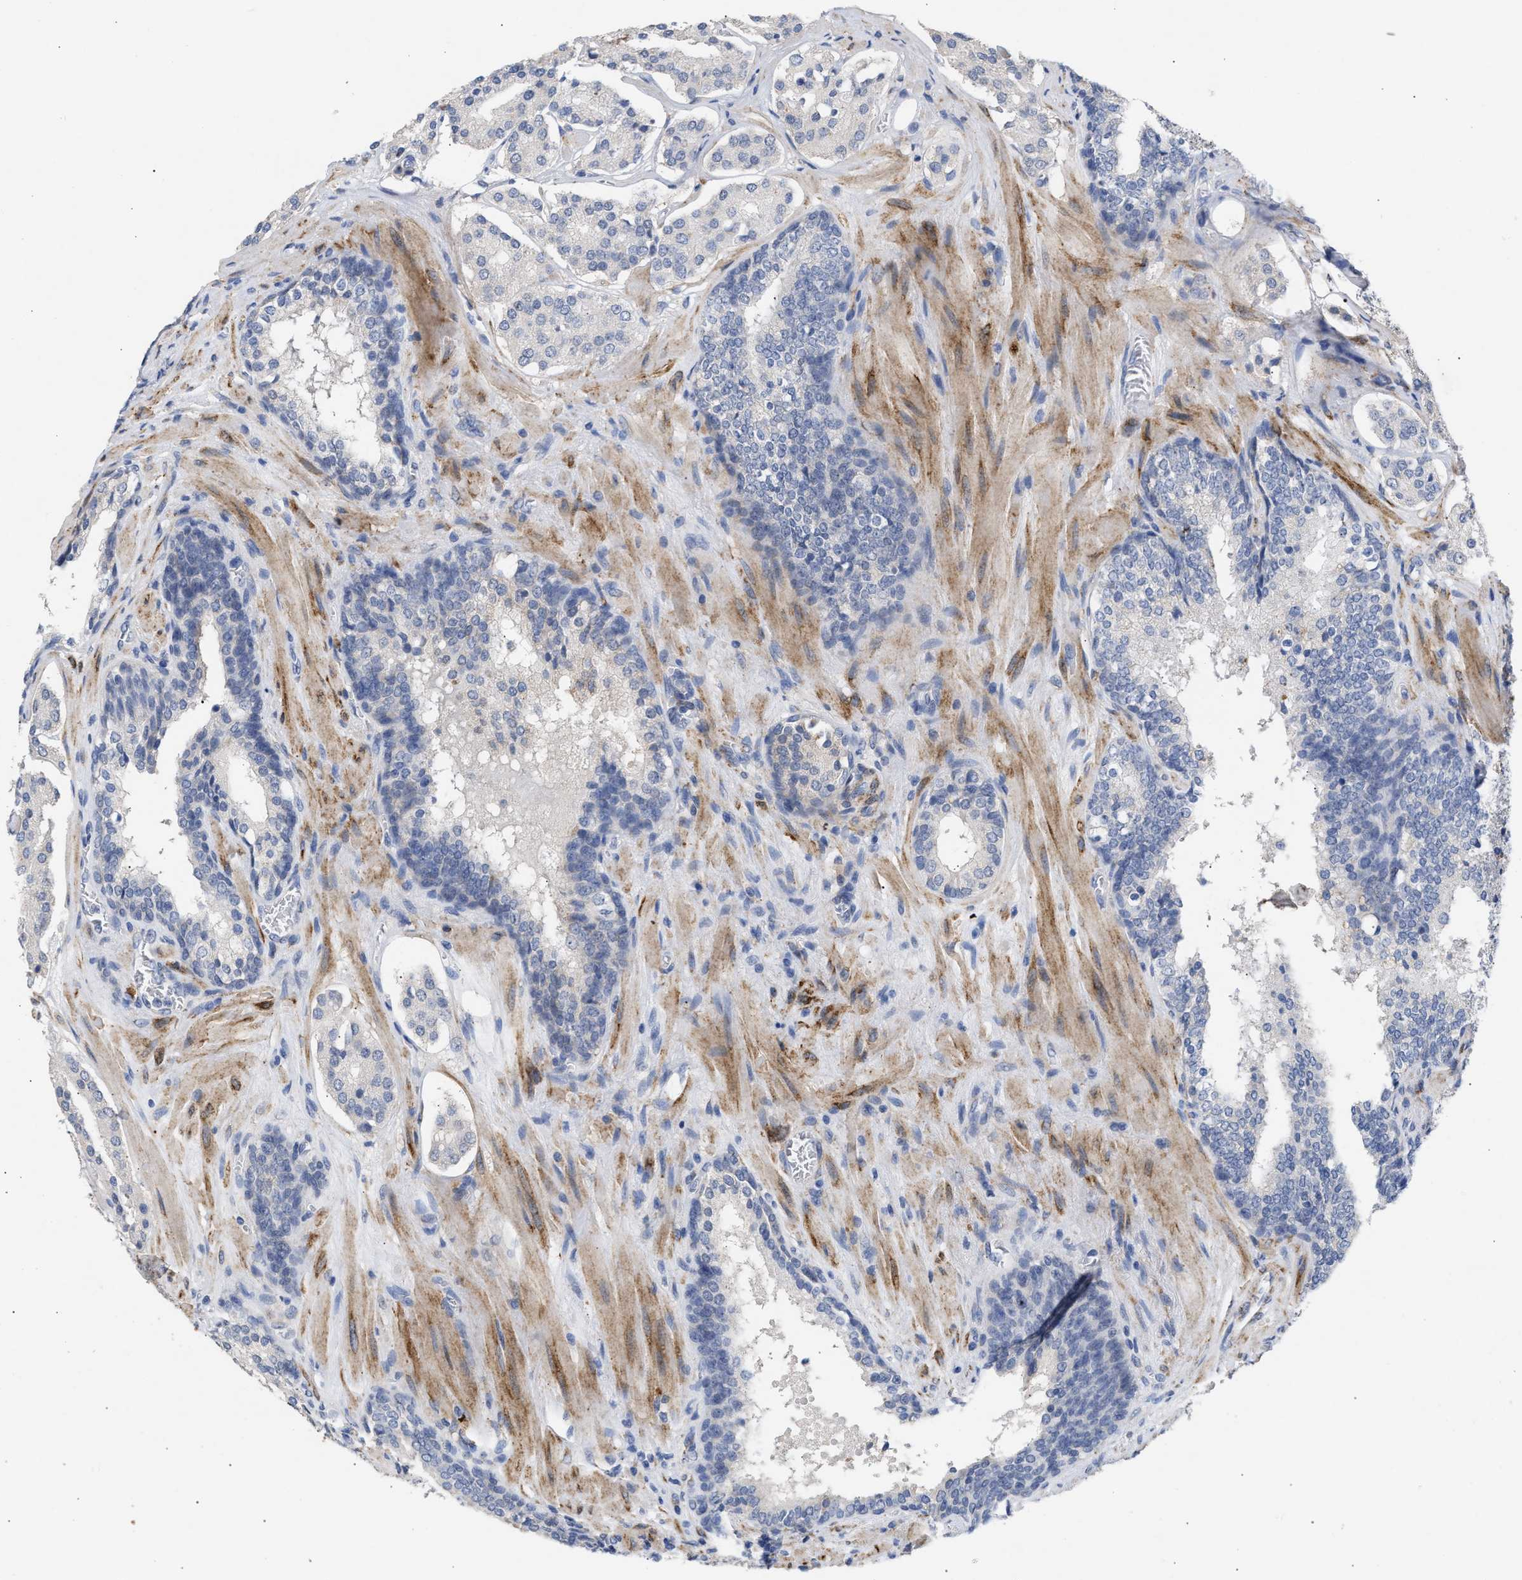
{"staining": {"intensity": "negative", "quantity": "none", "location": "none"}, "tissue": "prostate cancer", "cell_type": "Tumor cells", "image_type": "cancer", "snomed": [{"axis": "morphology", "description": "Adenocarcinoma, High grade"}, {"axis": "topography", "description": "Prostate"}], "caption": "A high-resolution histopathology image shows immunohistochemistry (IHC) staining of prostate cancer, which displays no significant expression in tumor cells. Nuclei are stained in blue.", "gene": "SELENOM", "patient": {"sex": "male", "age": 60}}